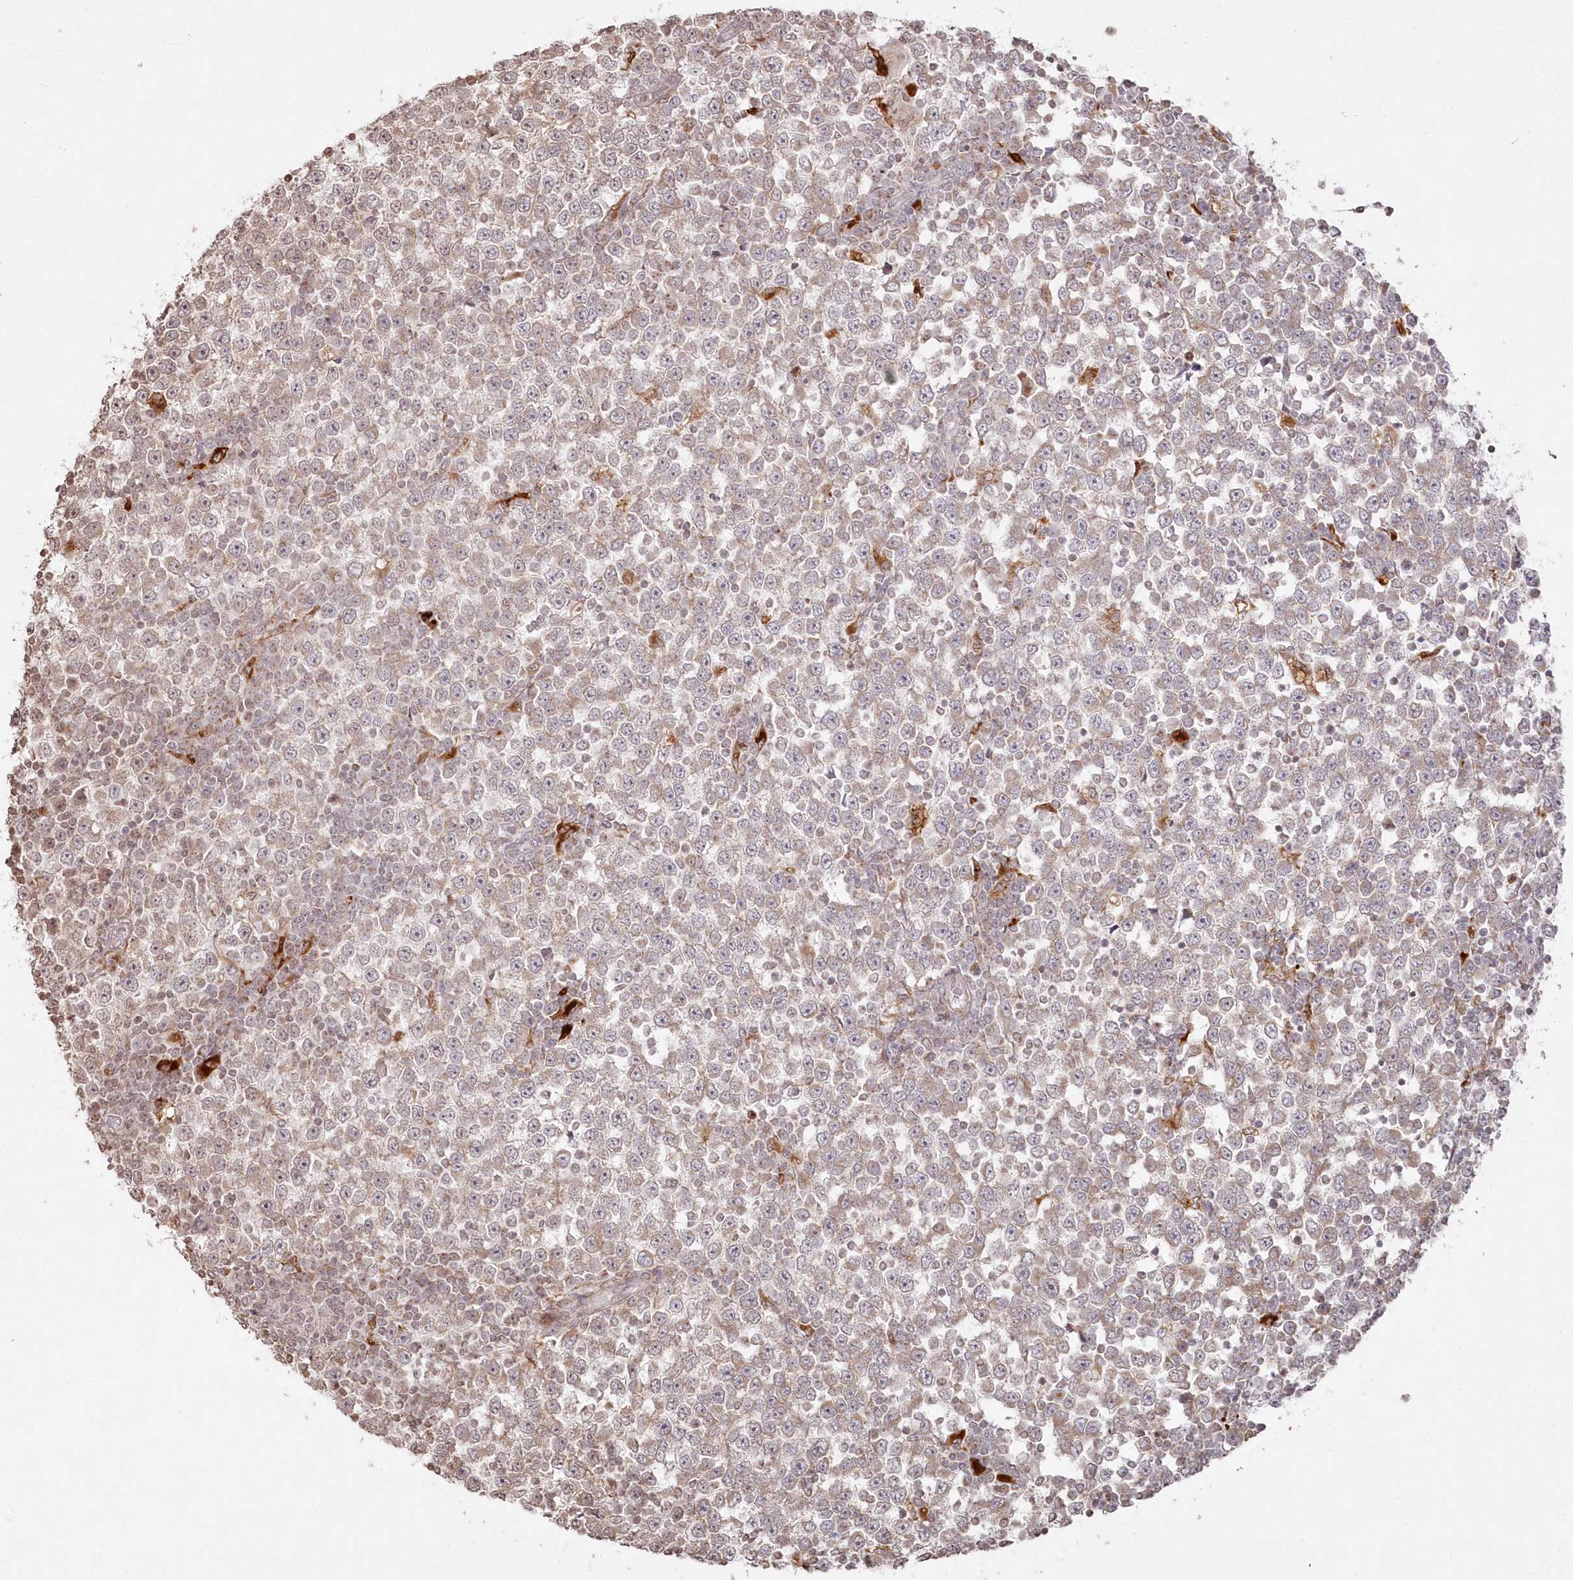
{"staining": {"intensity": "weak", "quantity": ">75%", "location": "cytoplasmic/membranous"}, "tissue": "testis cancer", "cell_type": "Tumor cells", "image_type": "cancer", "snomed": [{"axis": "morphology", "description": "Seminoma, NOS"}, {"axis": "topography", "description": "Testis"}], "caption": "Protein expression by IHC demonstrates weak cytoplasmic/membranous positivity in approximately >75% of tumor cells in testis cancer. (DAB = brown stain, brightfield microscopy at high magnification).", "gene": "ARSB", "patient": {"sex": "male", "age": 65}}